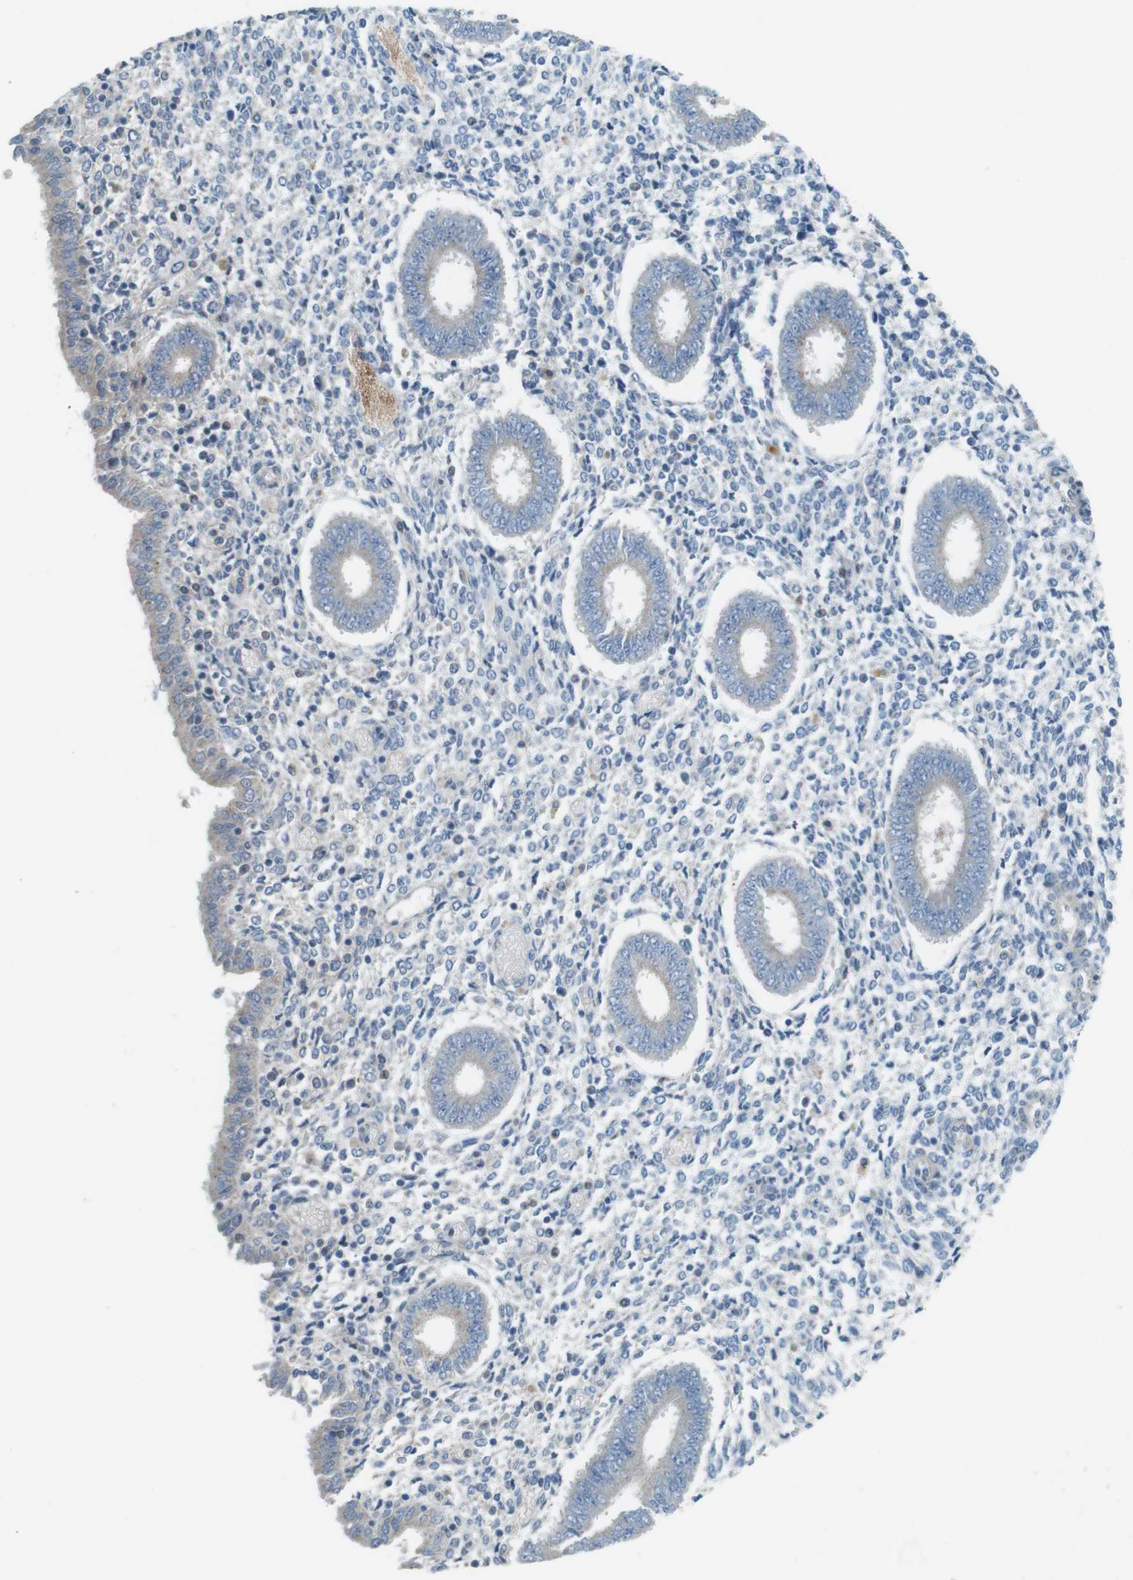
{"staining": {"intensity": "negative", "quantity": "none", "location": "none"}, "tissue": "endometrium", "cell_type": "Cells in endometrial stroma", "image_type": "normal", "snomed": [{"axis": "morphology", "description": "Normal tissue, NOS"}, {"axis": "topography", "description": "Endometrium"}], "caption": "Histopathology image shows no significant protein positivity in cells in endometrial stroma of normal endometrium.", "gene": "TYW1", "patient": {"sex": "female", "age": 35}}